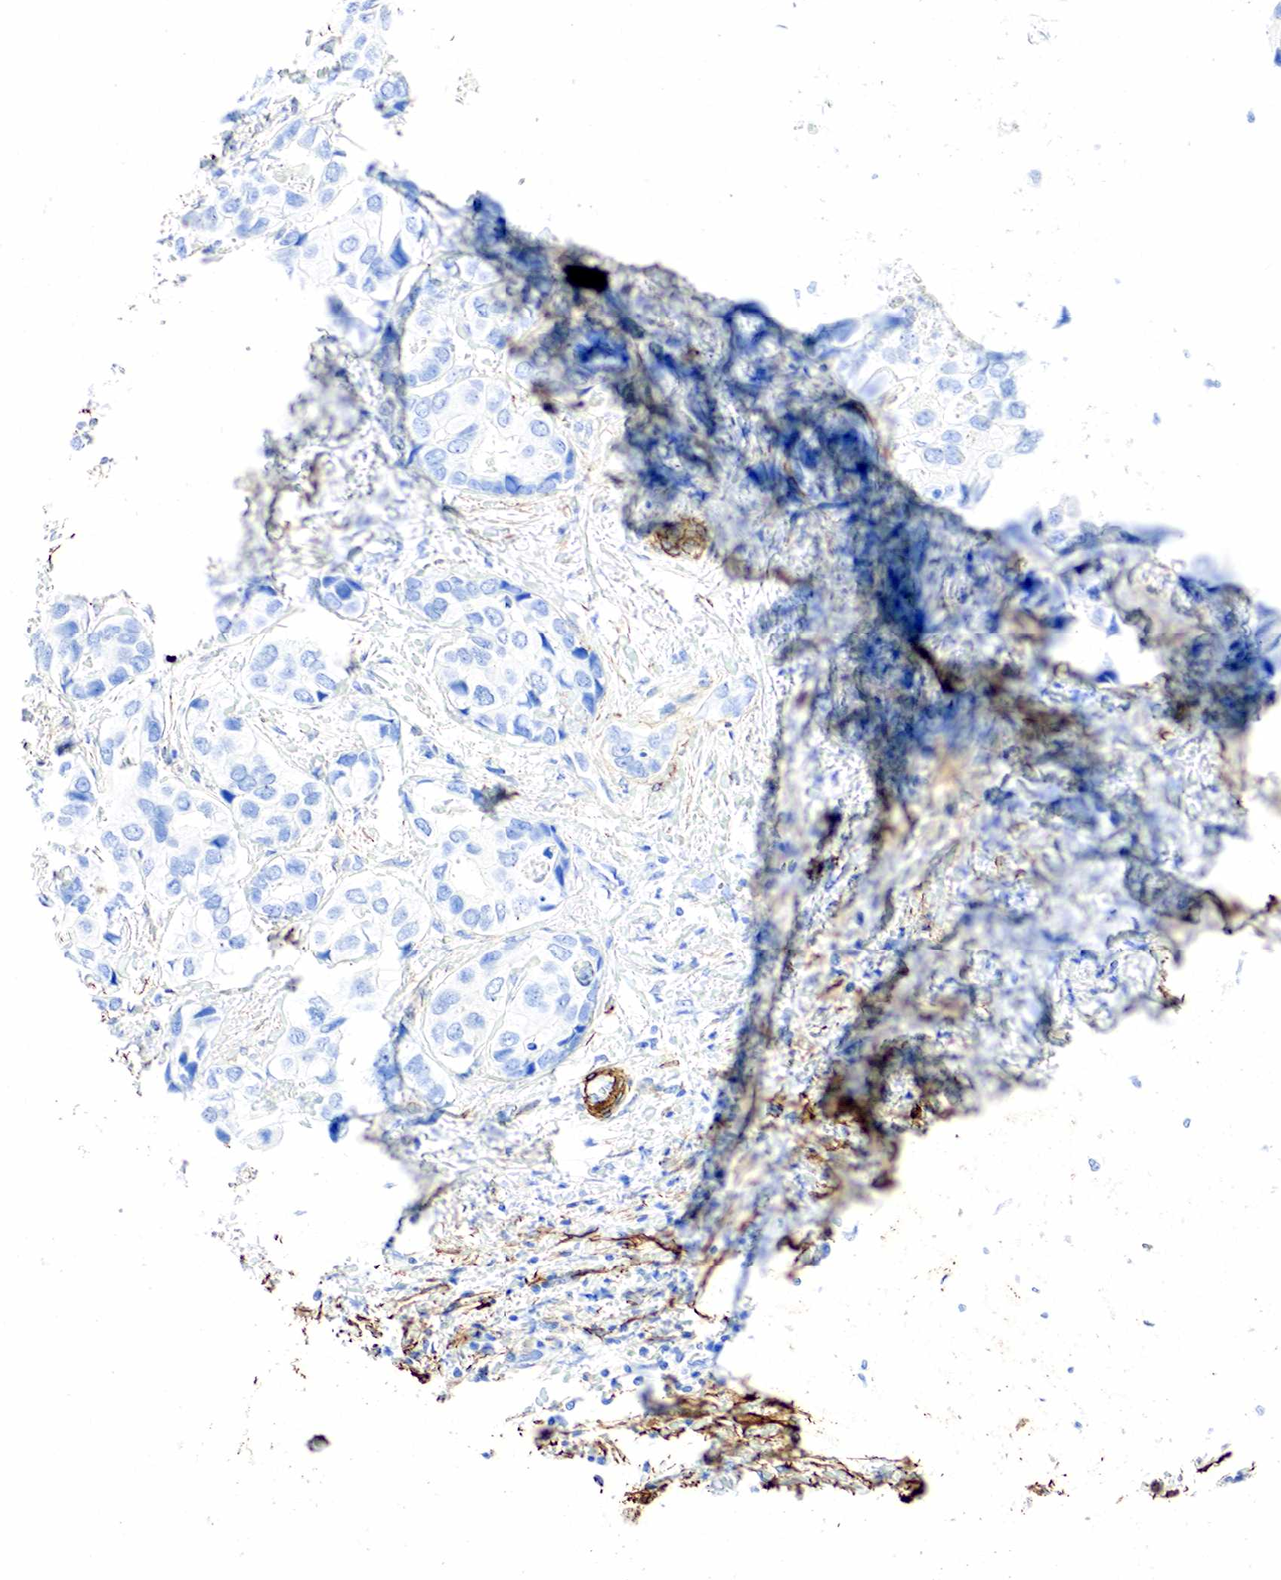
{"staining": {"intensity": "negative", "quantity": "none", "location": "none"}, "tissue": "stomach cancer", "cell_type": "Tumor cells", "image_type": "cancer", "snomed": [{"axis": "morphology", "description": "Adenocarcinoma, NOS"}, {"axis": "topography", "description": "Stomach, upper"}], "caption": "Stomach cancer was stained to show a protein in brown. There is no significant staining in tumor cells. (DAB IHC with hematoxylin counter stain).", "gene": "ACTA1", "patient": {"sex": "male", "age": 80}}